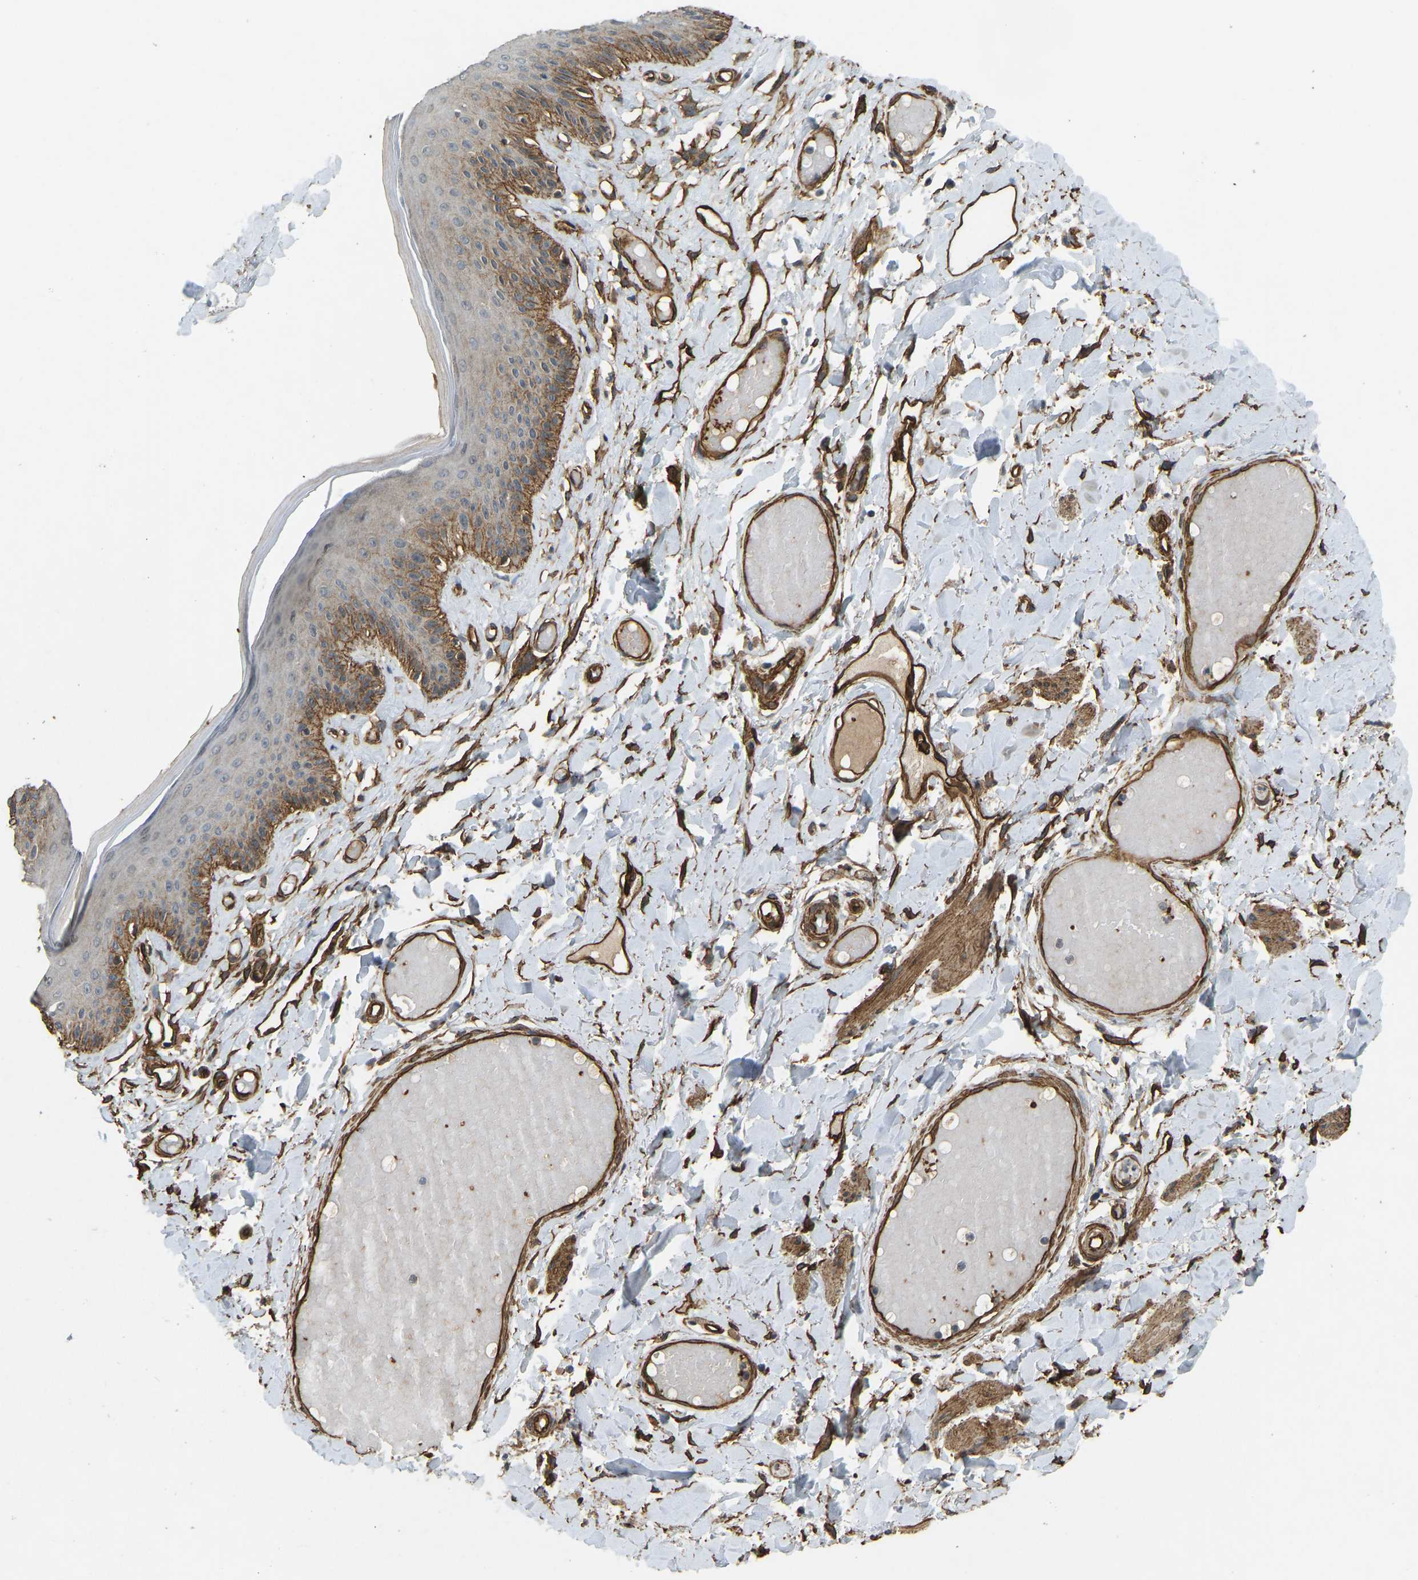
{"staining": {"intensity": "moderate", "quantity": "<25%", "location": "cytoplasmic/membranous"}, "tissue": "skin", "cell_type": "Epidermal cells", "image_type": "normal", "snomed": [{"axis": "morphology", "description": "Normal tissue, NOS"}, {"axis": "topography", "description": "Vulva"}], "caption": "Epidermal cells display moderate cytoplasmic/membranous positivity in approximately <25% of cells in benign skin. (DAB (3,3'-diaminobenzidine) = brown stain, brightfield microscopy at high magnification).", "gene": "NMB", "patient": {"sex": "female", "age": 73}}